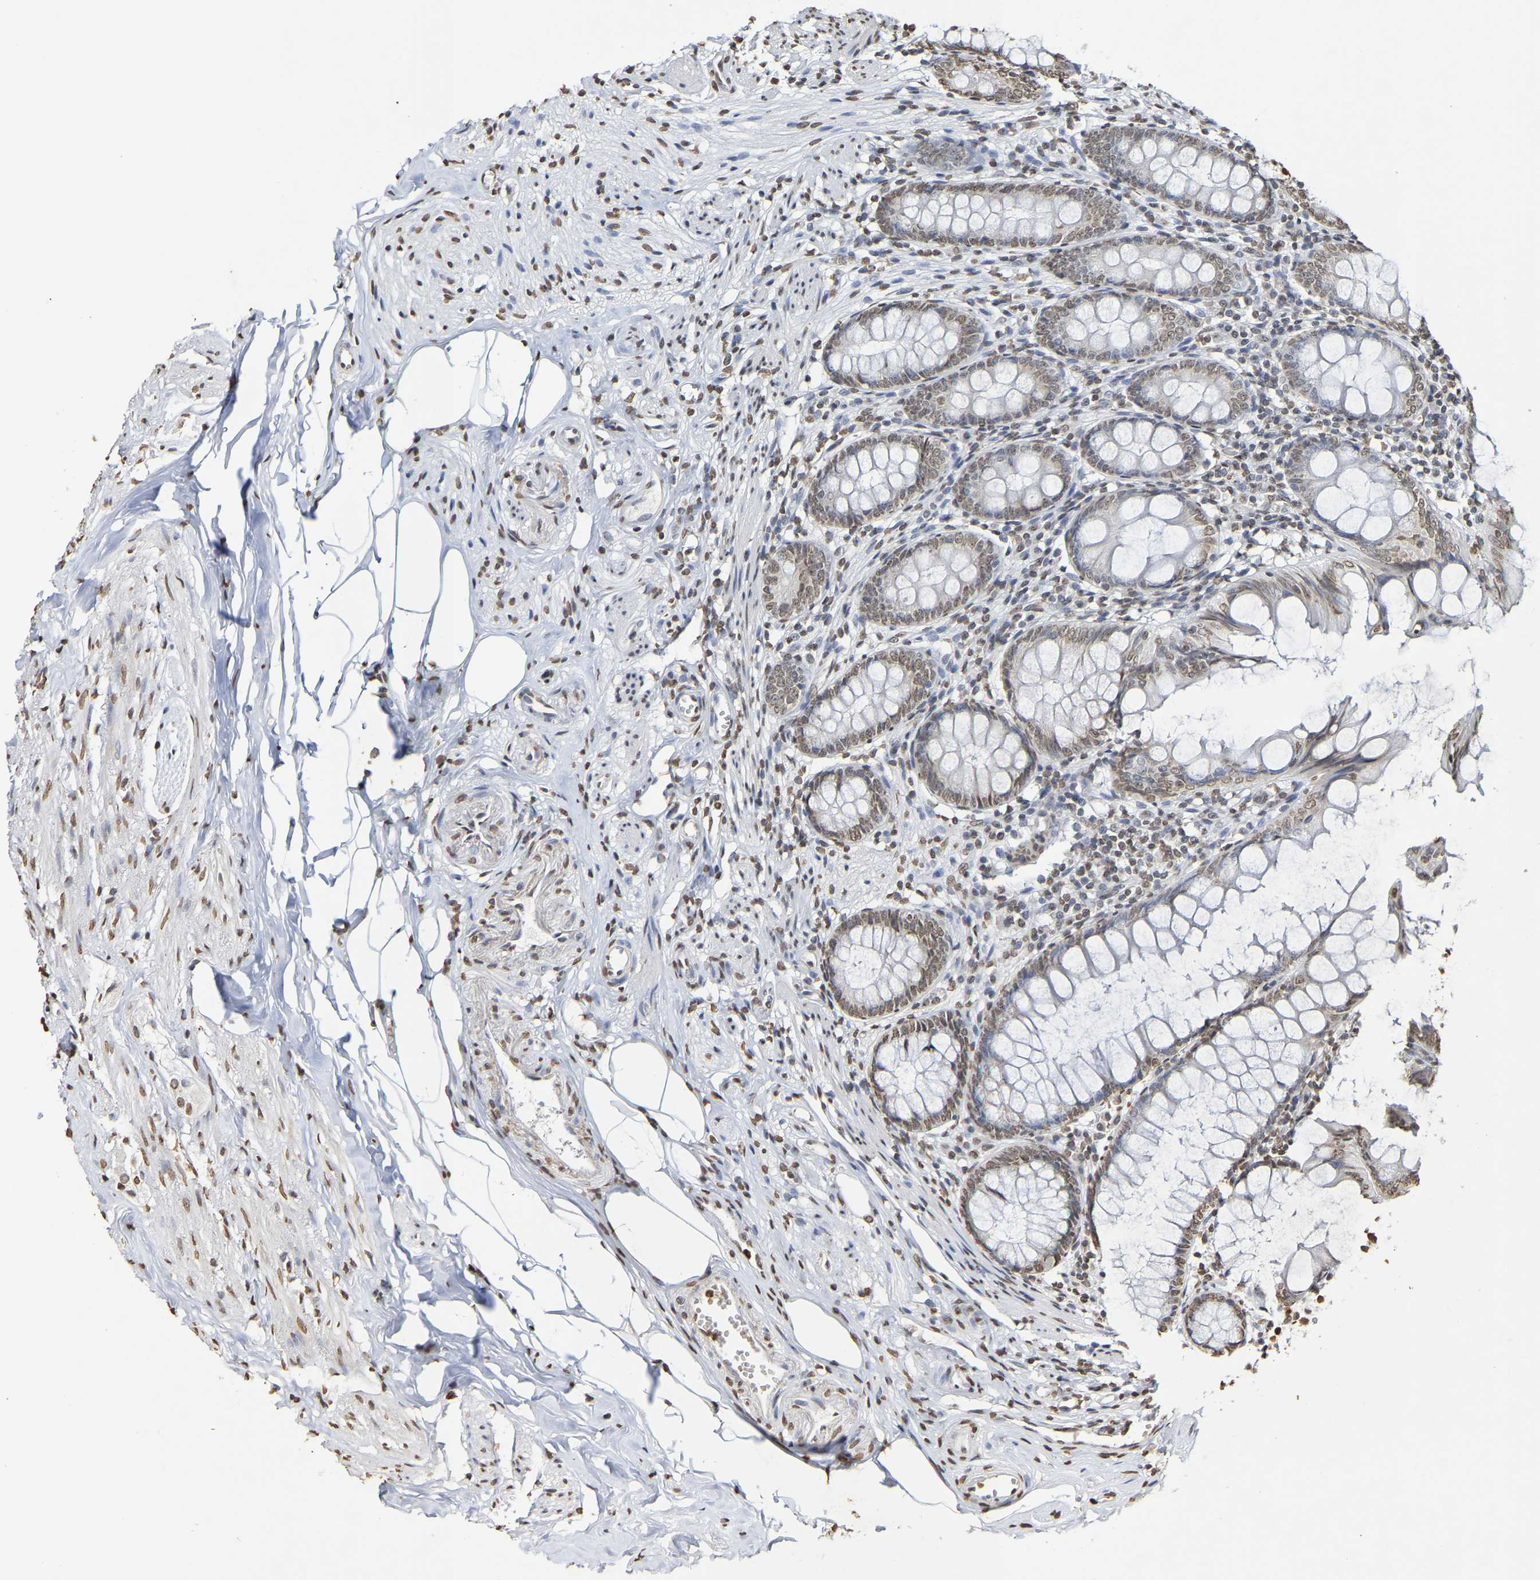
{"staining": {"intensity": "moderate", "quantity": ">75%", "location": "nuclear"}, "tissue": "appendix", "cell_type": "Glandular cells", "image_type": "normal", "snomed": [{"axis": "morphology", "description": "Normal tissue, NOS"}, {"axis": "topography", "description": "Appendix"}], "caption": "A medium amount of moderate nuclear expression is seen in approximately >75% of glandular cells in benign appendix.", "gene": "ATF4", "patient": {"sex": "female", "age": 77}}